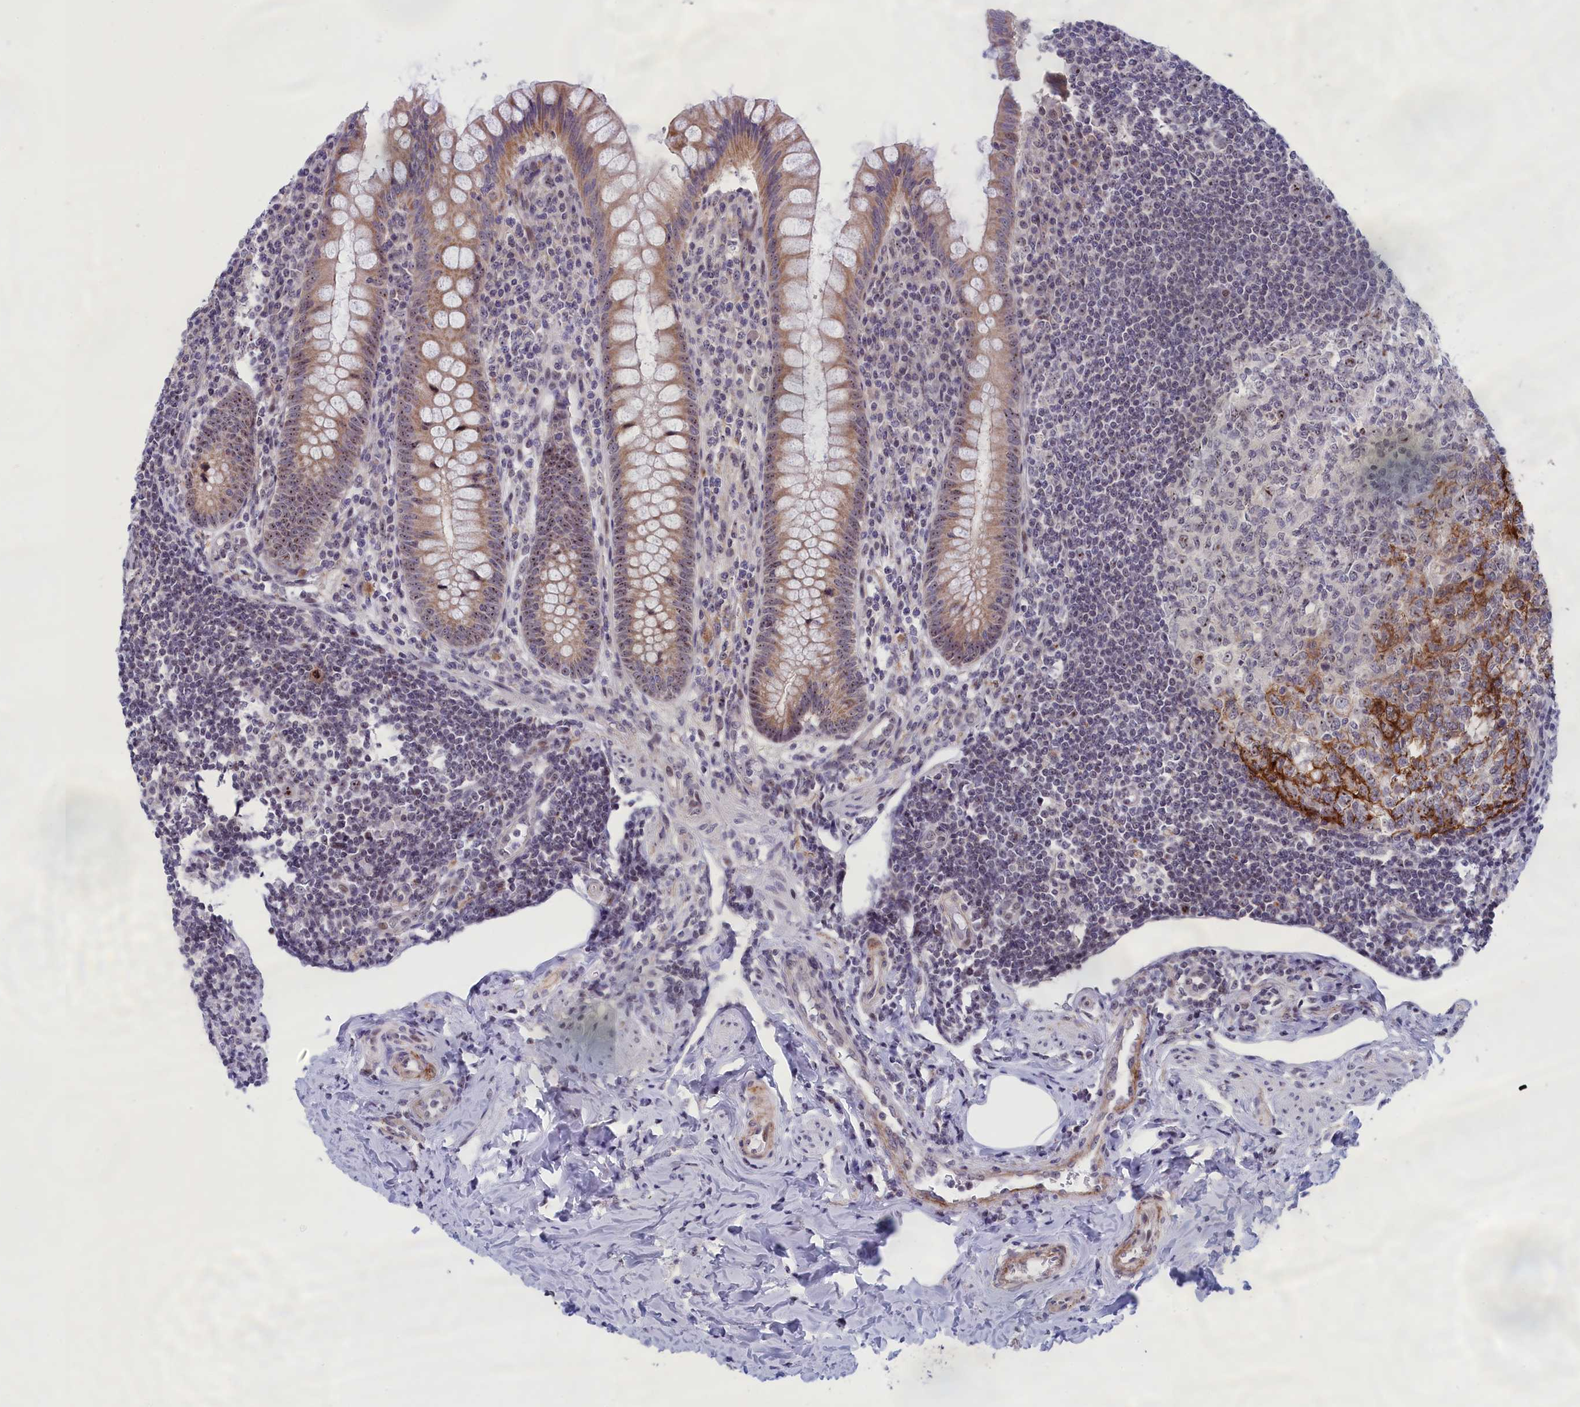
{"staining": {"intensity": "moderate", "quantity": ">75%", "location": "cytoplasmic/membranous,nuclear"}, "tissue": "appendix", "cell_type": "Glandular cells", "image_type": "normal", "snomed": [{"axis": "morphology", "description": "Normal tissue, NOS"}, {"axis": "topography", "description": "Appendix"}], "caption": "IHC (DAB (3,3'-diaminobenzidine)) staining of unremarkable appendix exhibits moderate cytoplasmic/membranous,nuclear protein expression in about >75% of glandular cells.", "gene": "PPAN", "patient": {"sex": "female", "age": 33}}